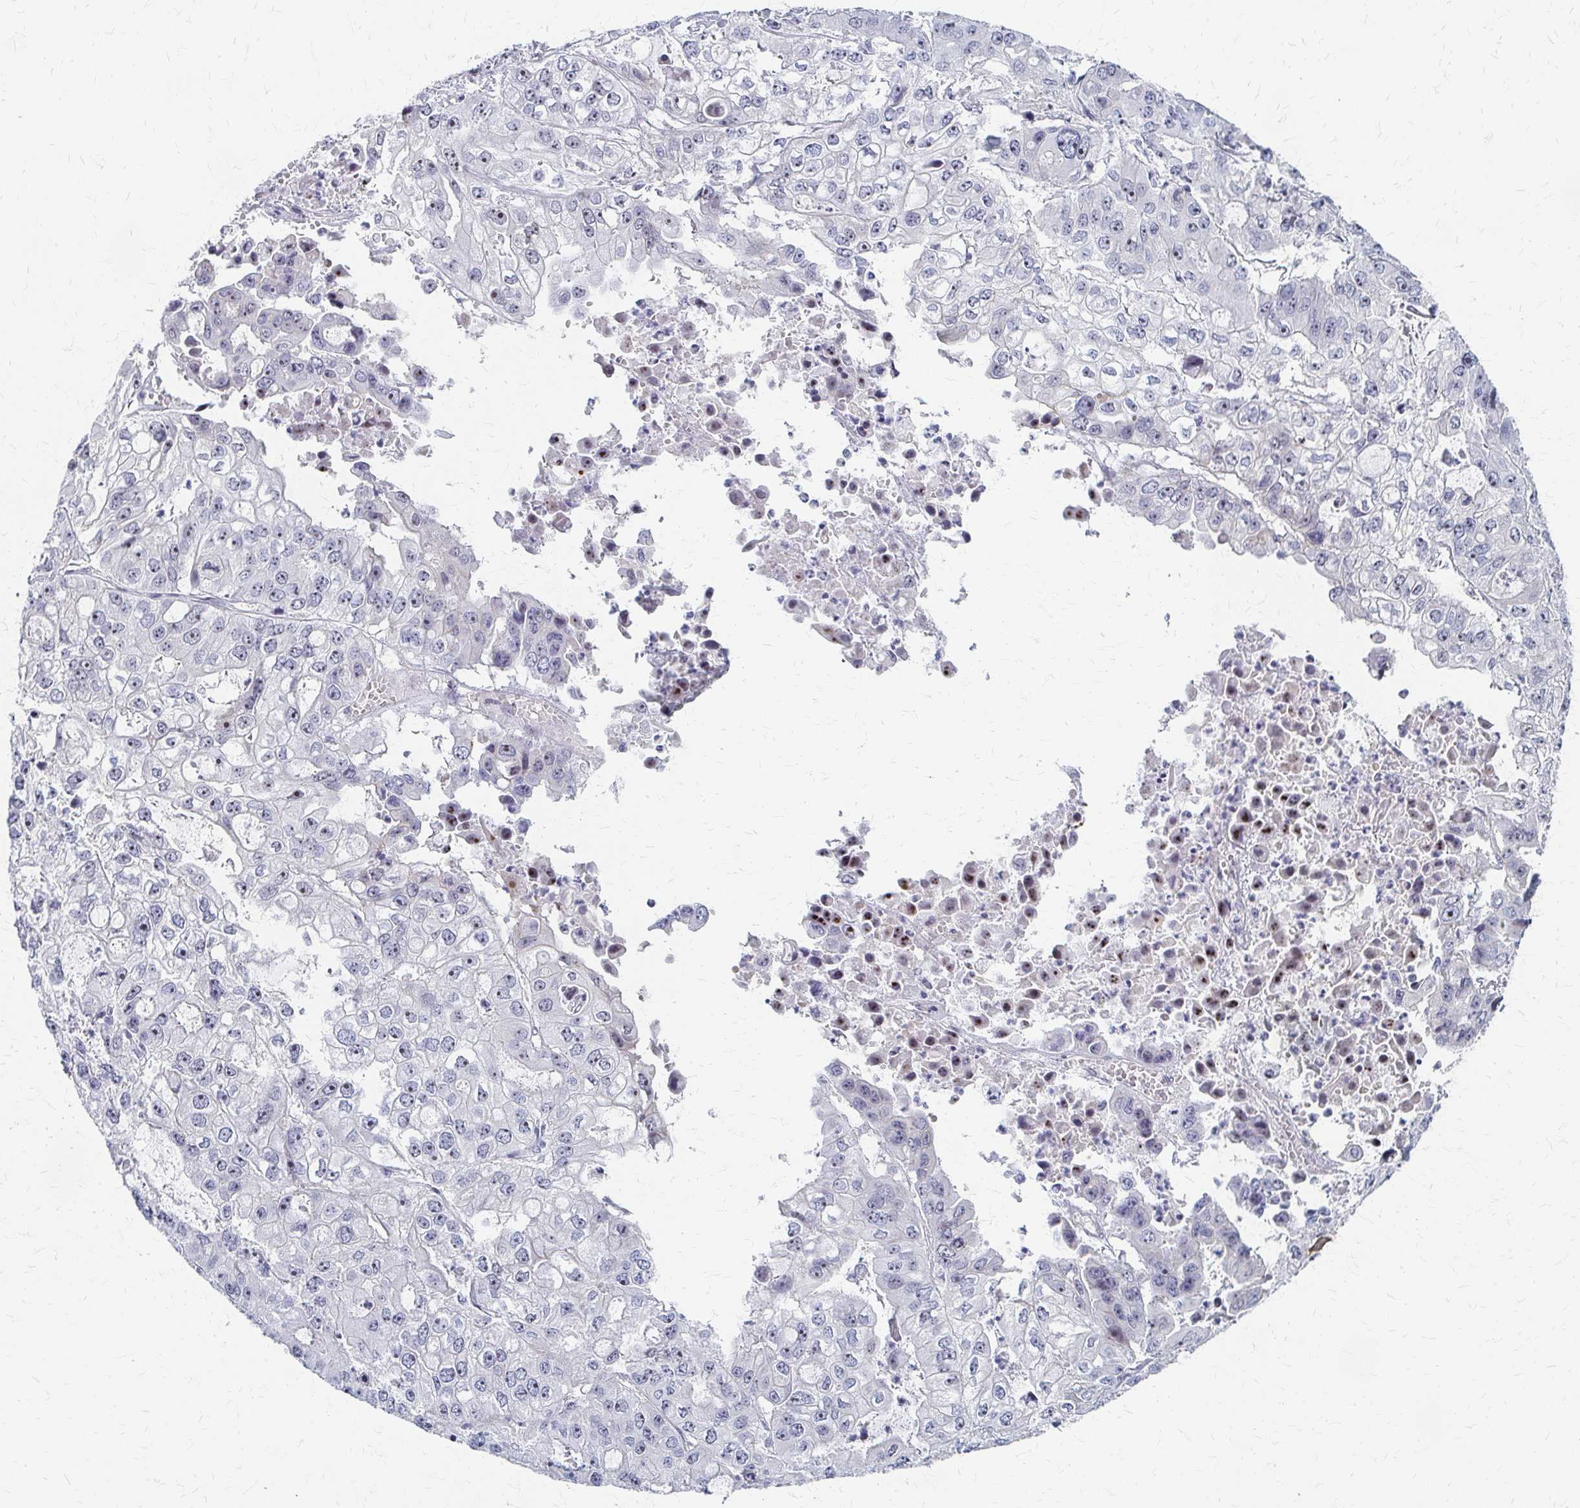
{"staining": {"intensity": "moderate", "quantity": "<25%", "location": "nuclear"}, "tissue": "ovarian cancer", "cell_type": "Tumor cells", "image_type": "cancer", "snomed": [{"axis": "morphology", "description": "Cystadenocarcinoma, serous, NOS"}, {"axis": "topography", "description": "Ovary"}], "caption": "Ovarian cancer stained with DAB (3,3'-diaminobenzidine) immunohistochemistry displays low levels of moderate nuclear positivity in approximately <25% of tumor cells.", "gene": "PES1", "patient": {"sex": "female", "age": 56}}